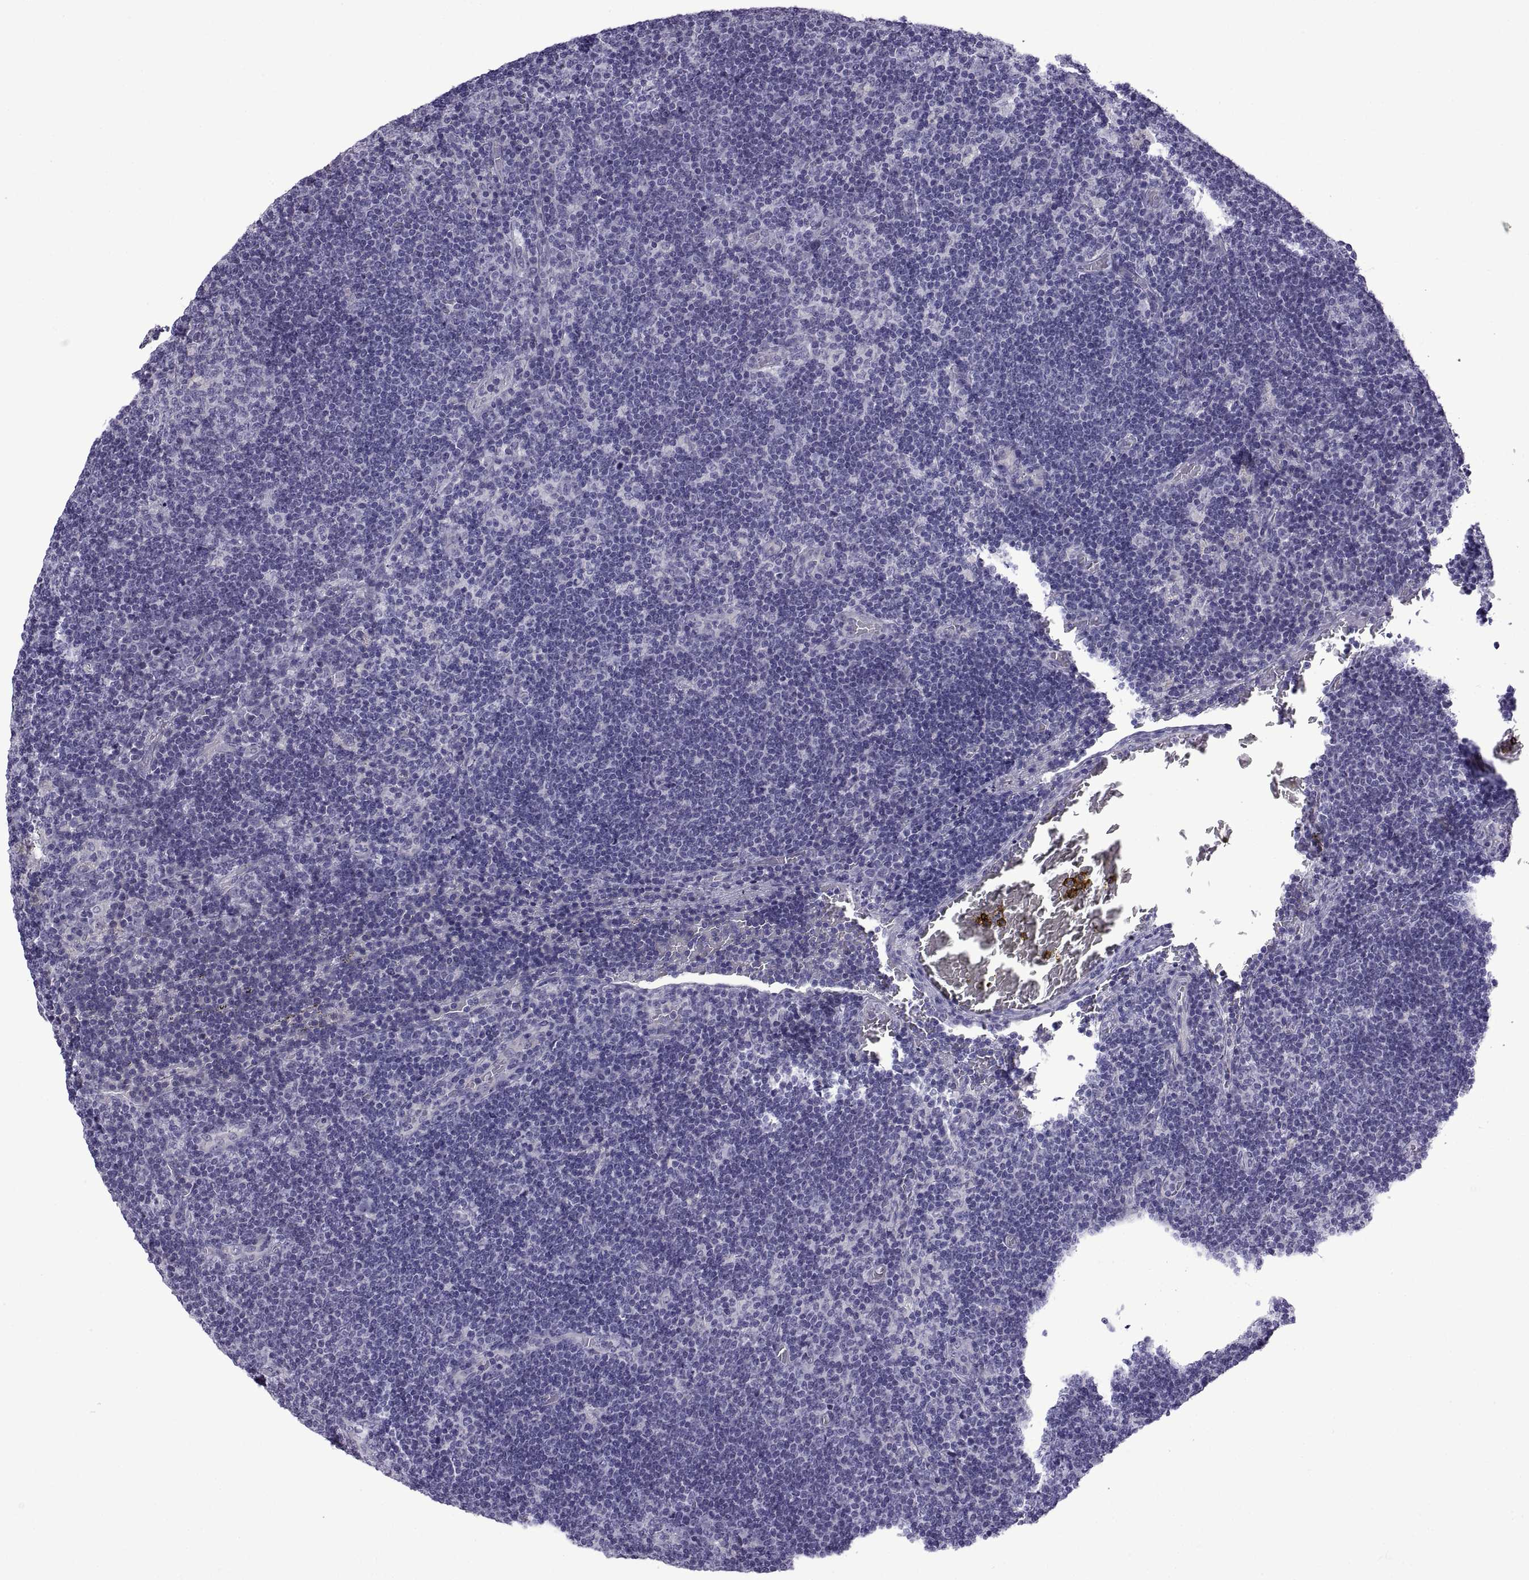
{"staining": {"intensity": "negative", "quantity": "none", "location": "none"}, "tissue": "lymph node", "cell_type": "Germinal center cells", "image_type": "normal", "snomed": [{"axis": "morphology", "description": "Normal tissue, NOS"}, {"axis": "topography", "description": "Lymph node"}], "caption": "A high-resolution photomicrograph shows immunohistochemistry staining of benign lymph node, which demonstrates no significant positivity in germinal center cells.", "gene": "SPDYE10", "patient": {"sex": "male", "age": 63}}